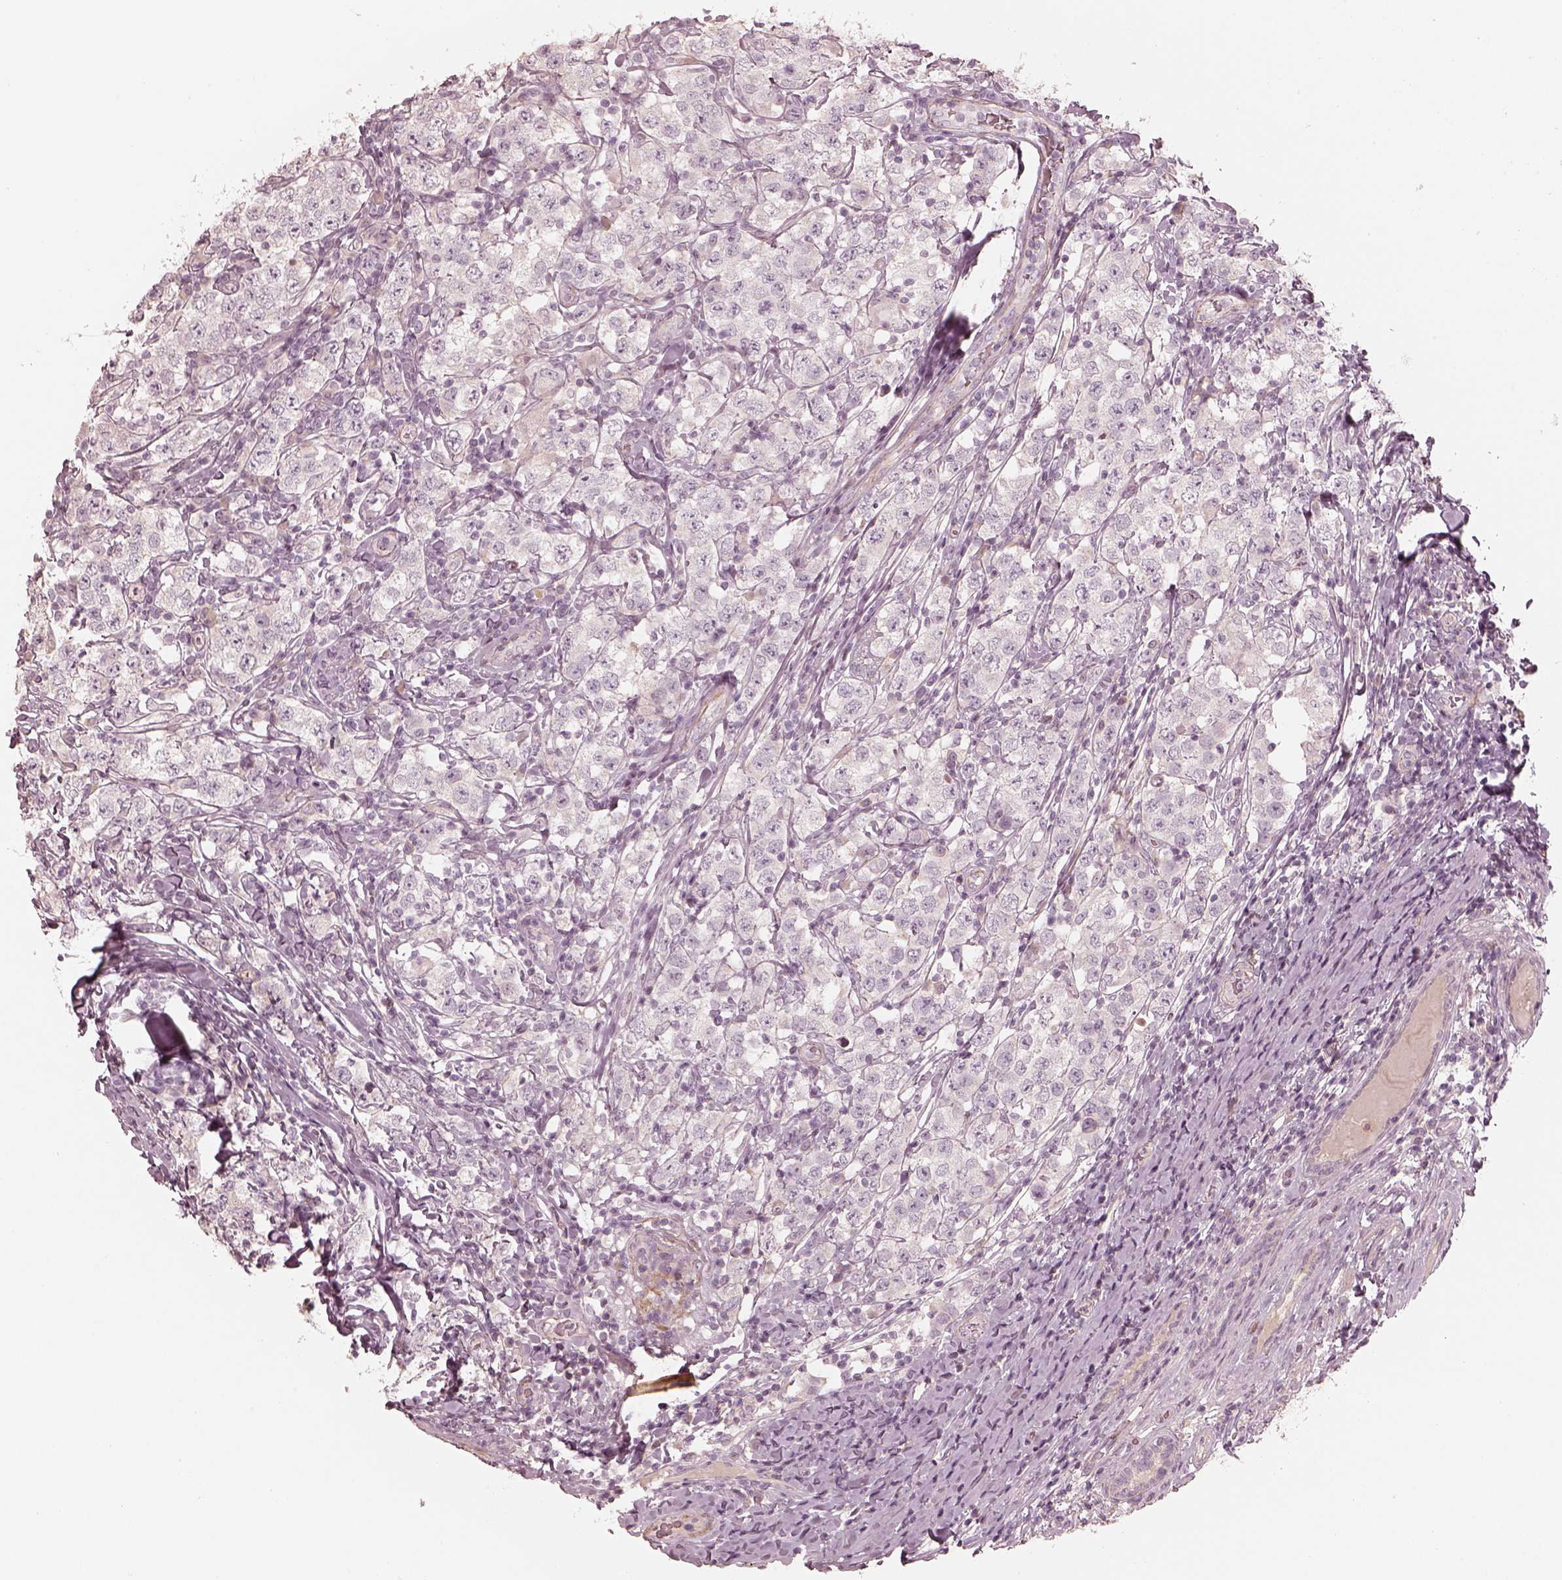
{"staining": {"intensity": "negative", "quantity": "none", "location": "none"}, "tissue": "testis cancer", "cell_type": "Tumor cells", "image_type": "cancer", "snomed": [{"axis": "morphology", "description": "Seminoma, NOS"}, {"axis": "morphology", "description": "Carcinoma, Embryonal, NOS"}, {"axis": "topography", "description": "Testis"}], "caption": "Tumor cells are negative for brown protein staining in testis seminoma.", "gene": "KCNJ9", "patient": {"sex": "male", "age": 41}}